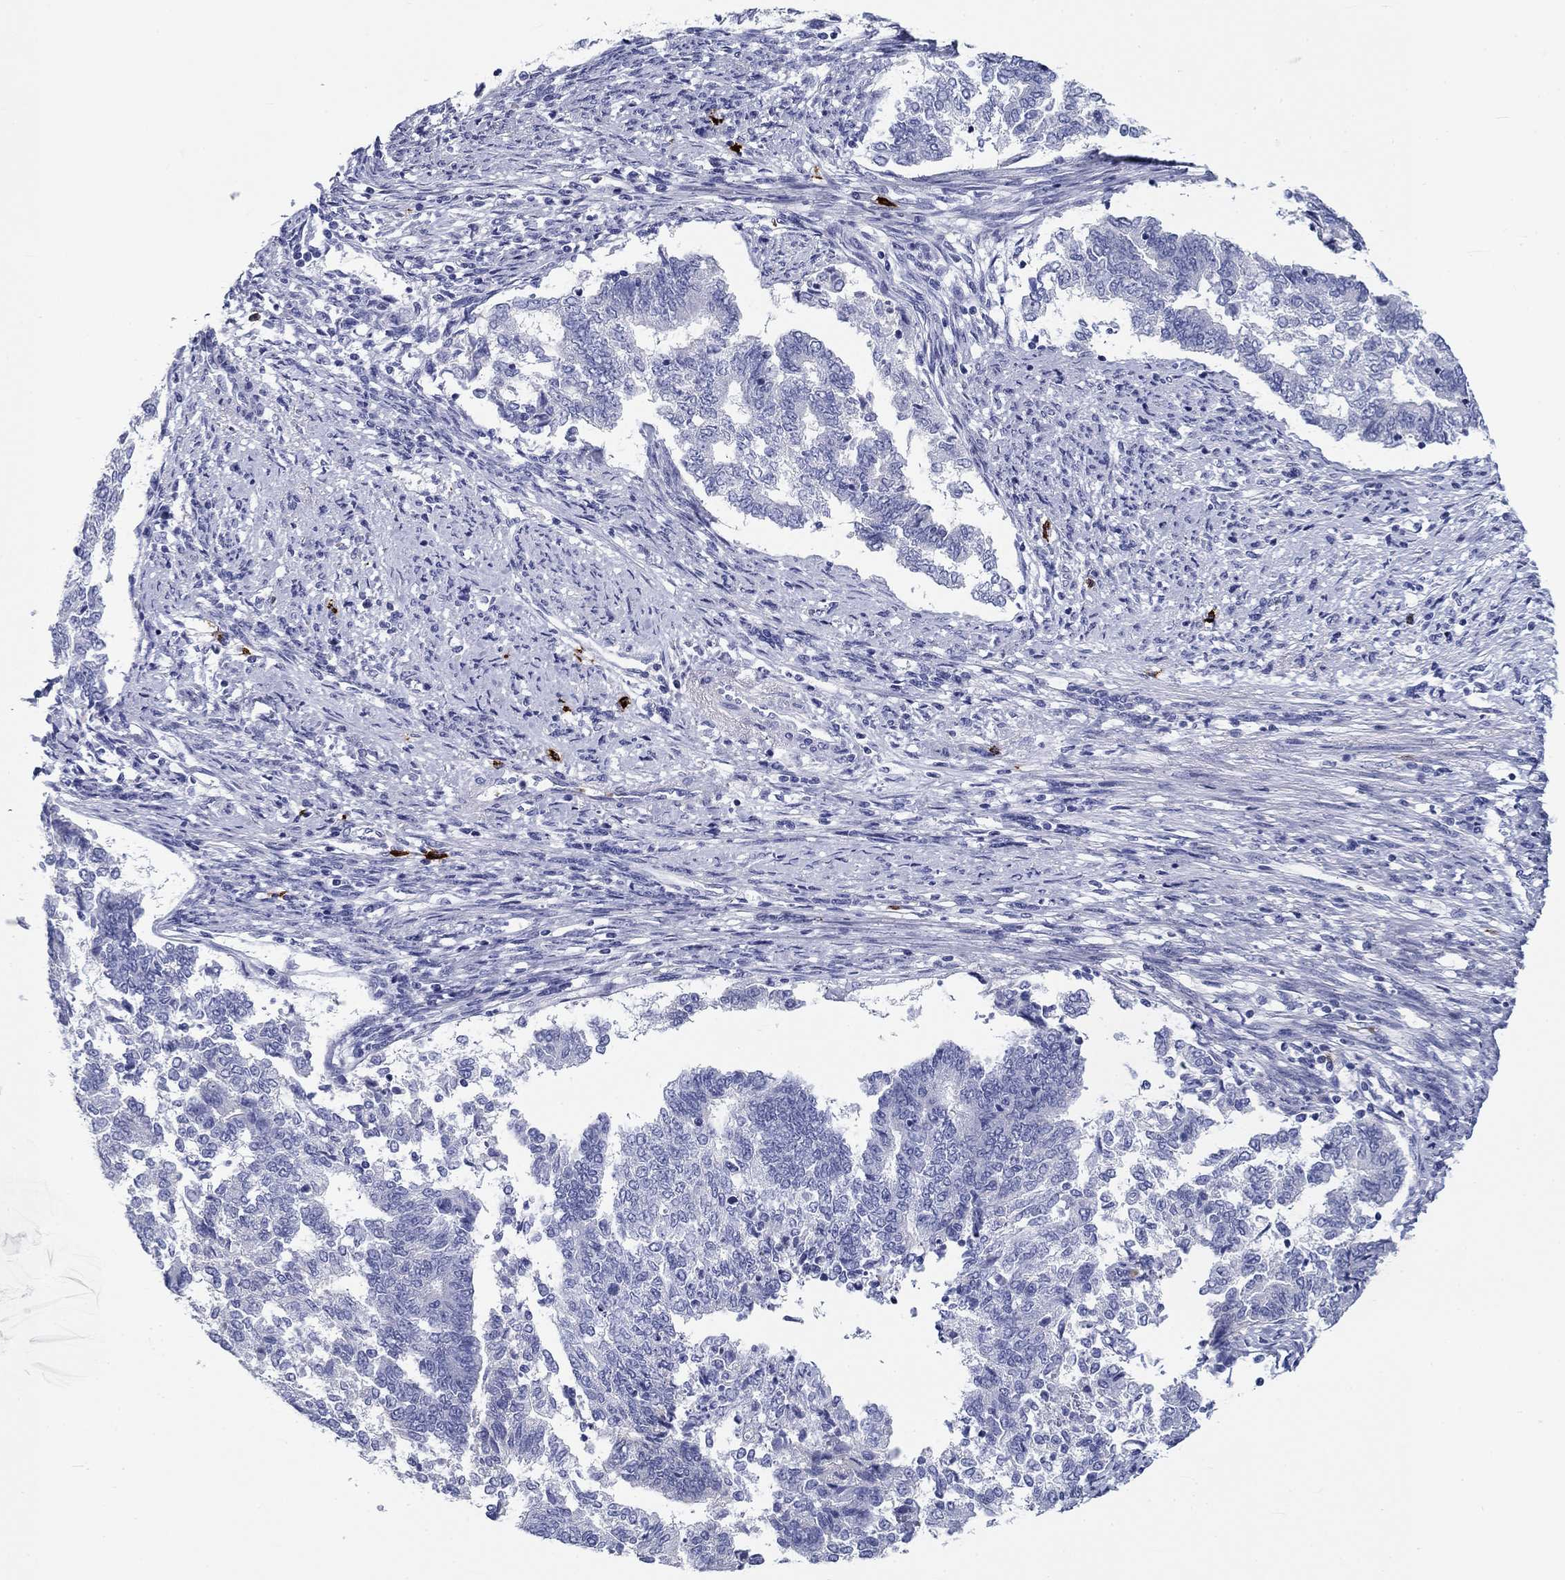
{"staining": {"intensity": "negative", "quantity": "none", "location": "none"}, "tissue": "endometrial cancer", "cell_type": "Tumor cells", "image_type": "cancer", "snomed": [{"axis": "morphology", "description": "Adenocarcinoma, NOS"}, {"axis": "topography", "description": "Endometrium"}], "caption": "High magnification brightfield microscopy of endometrial cancer stained with DAB (brown) and counterstained with hematoxylin (blue): tumor cells show no significant expression.", "gene": "CD40LG", "patient": {"sex": "female", "age": 65}}